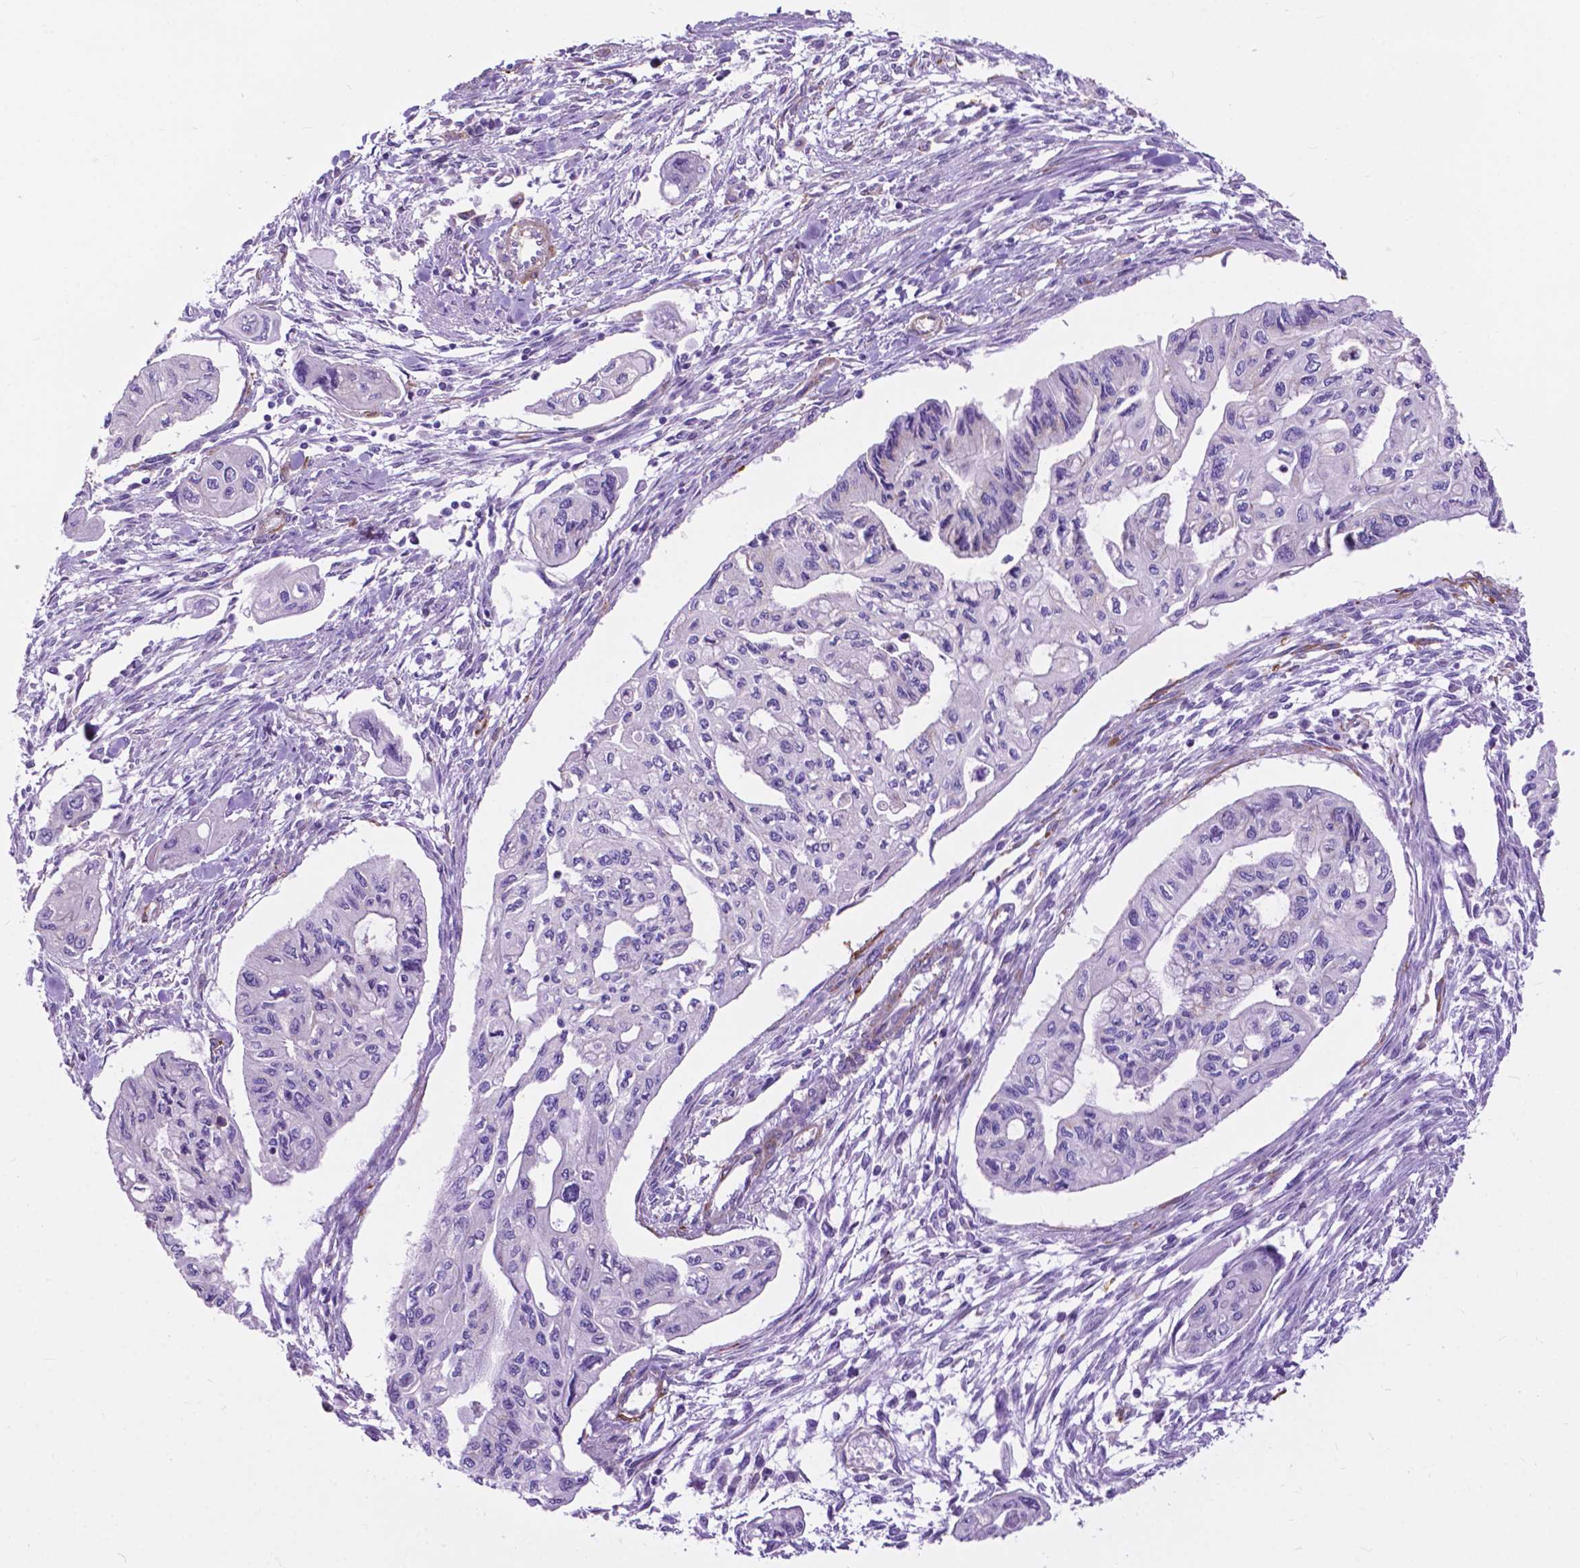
{"staining": {"intensity": "negative", "quantity": "none", "location": "none"}, "tissue": "pancreatic cancer", "cell_type": "Tumor cells", "image_type": "cancer", "snomed": [{"axis": "morphology", "description": "Adenocarcinoma, NOS"}, {"axis": "topography", "description": "Pancreas"}], "caption": "Tumor cells show no significant staining in pancreatic cancer.", "gene": "PCDHA12", "patient": {"sex": "female", "age": 76}}